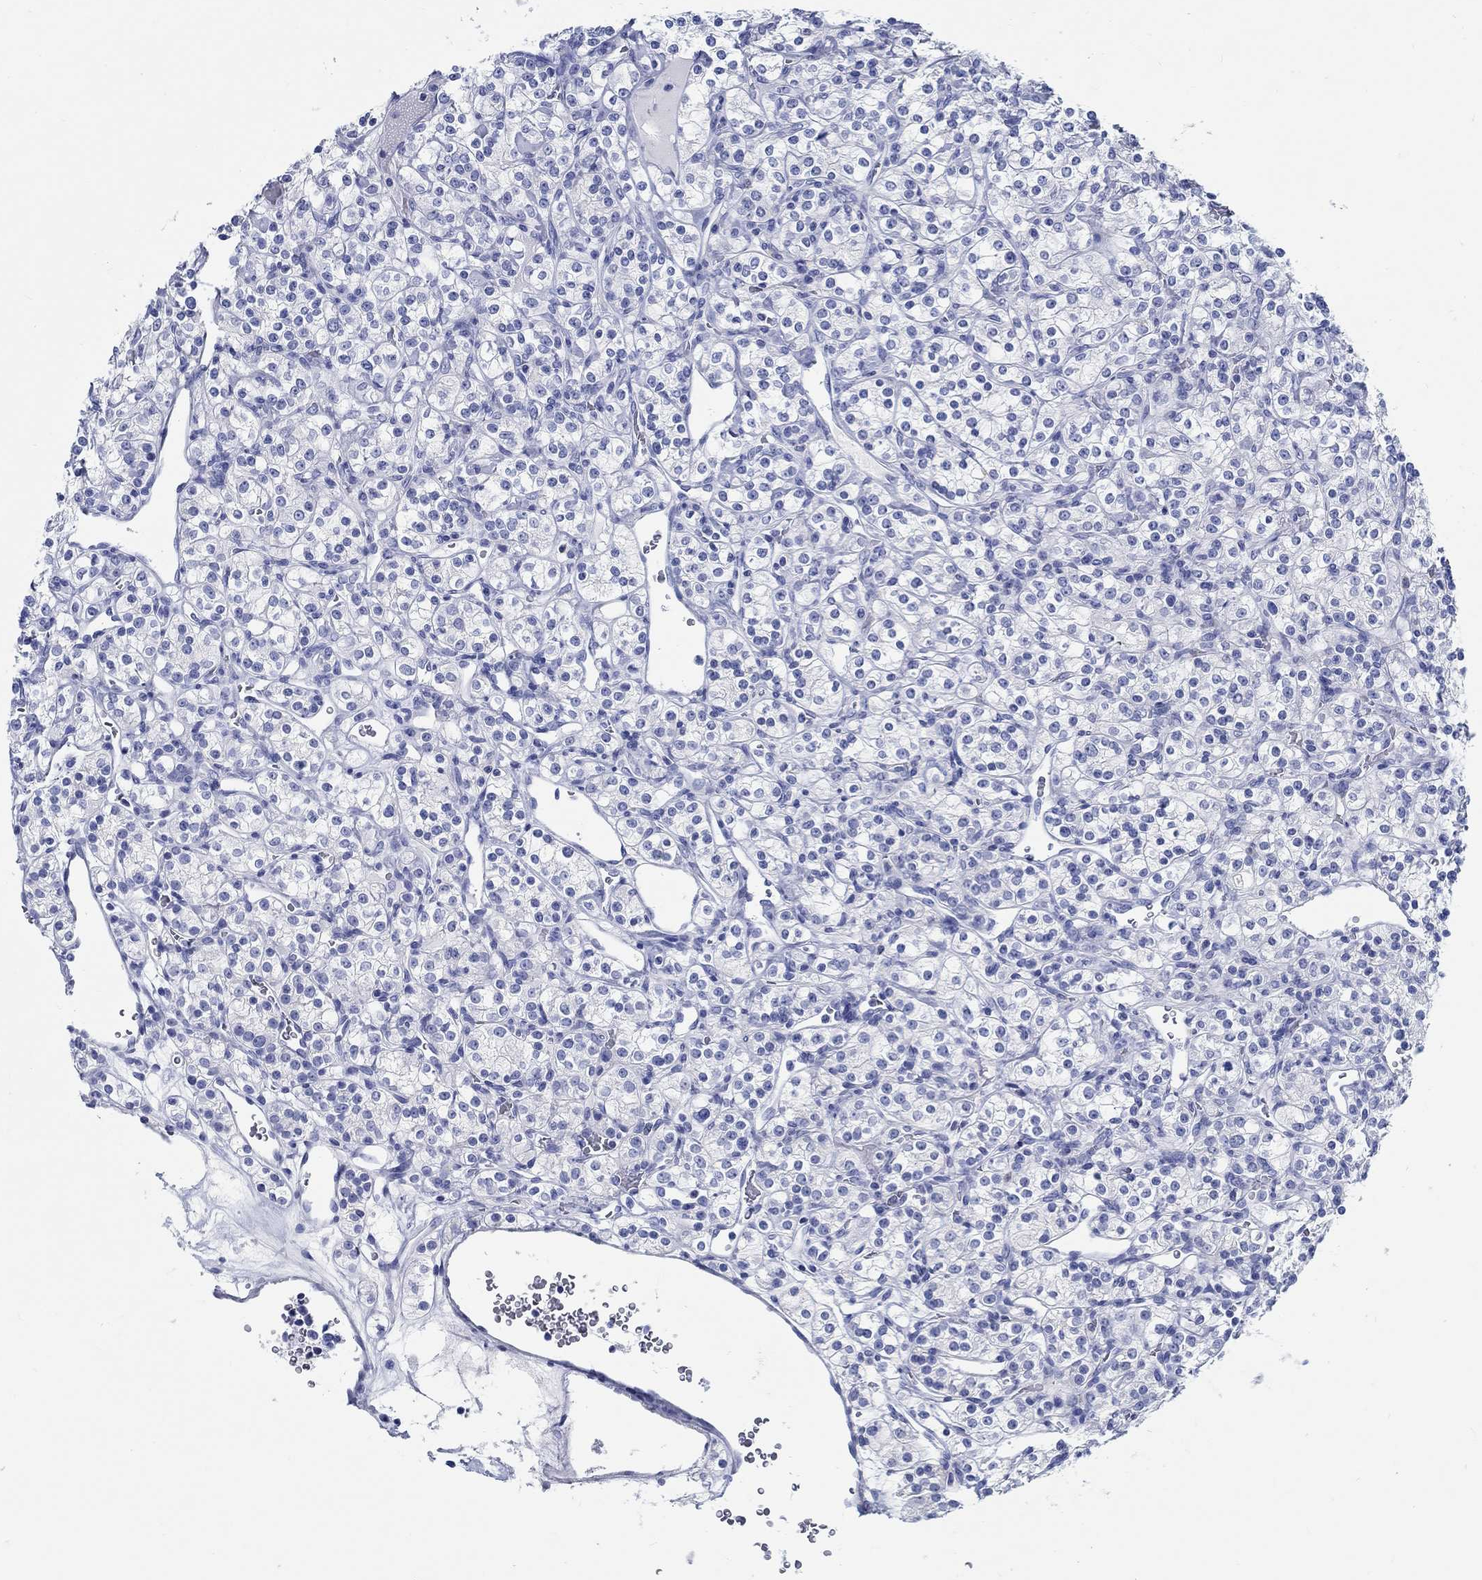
{"staining": {"intensity": "negative", "quantity": "none", "location": "none"}, "tissue": "renal cancer", "cell_type": "Tumor cells", "image_type": "cancer", "snomed": [{"axis": "morphology", "description": "Adenocarcinoma, NOS"}, {"axis": "topography", "description": "Kidney"}], "caption": "Tumor cells show no significant positivity in adenocarcinoma (renal).", "gene": "FBXO2", "patient": {"sex": "male", "age": 77}}